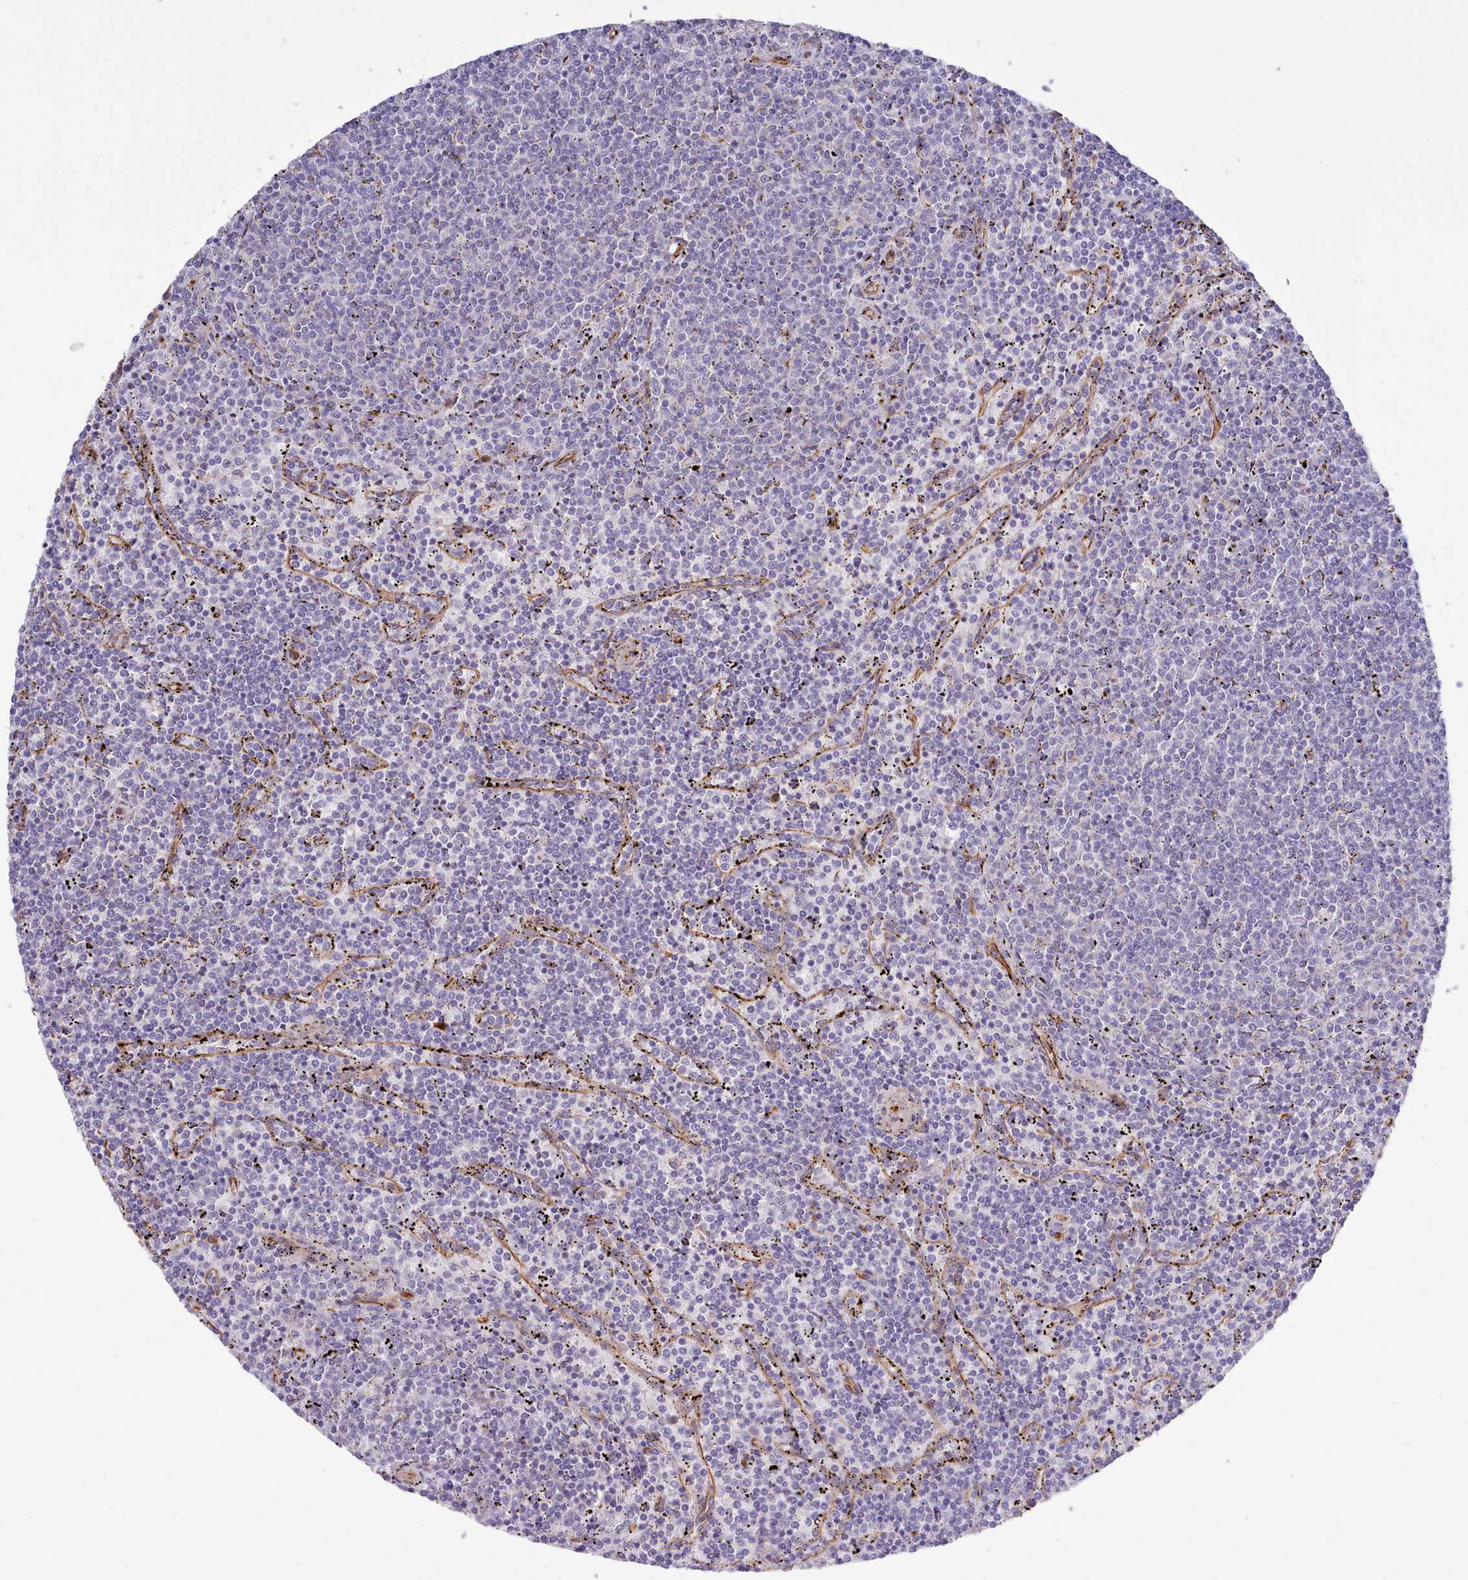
{"staining": {"intensity": "negative", "quantity": "none", "location": "none"}, "tissue": "lymphoma", "cell_type": "Tumor cells", "image_type": "cancer", "snomed": [{"axis": "morphology", "description": "Malignant lymphoma, non-Hodgkin's type, Low grade"}, {"axis": "topography", "description": "Spleen"}], "caption": "Immunohistochemical staining of human lymphoma reveals no significant staining in tumor cells.", "gene": "ZC3H13", "patient": {"sex": "female", "age": 50}}